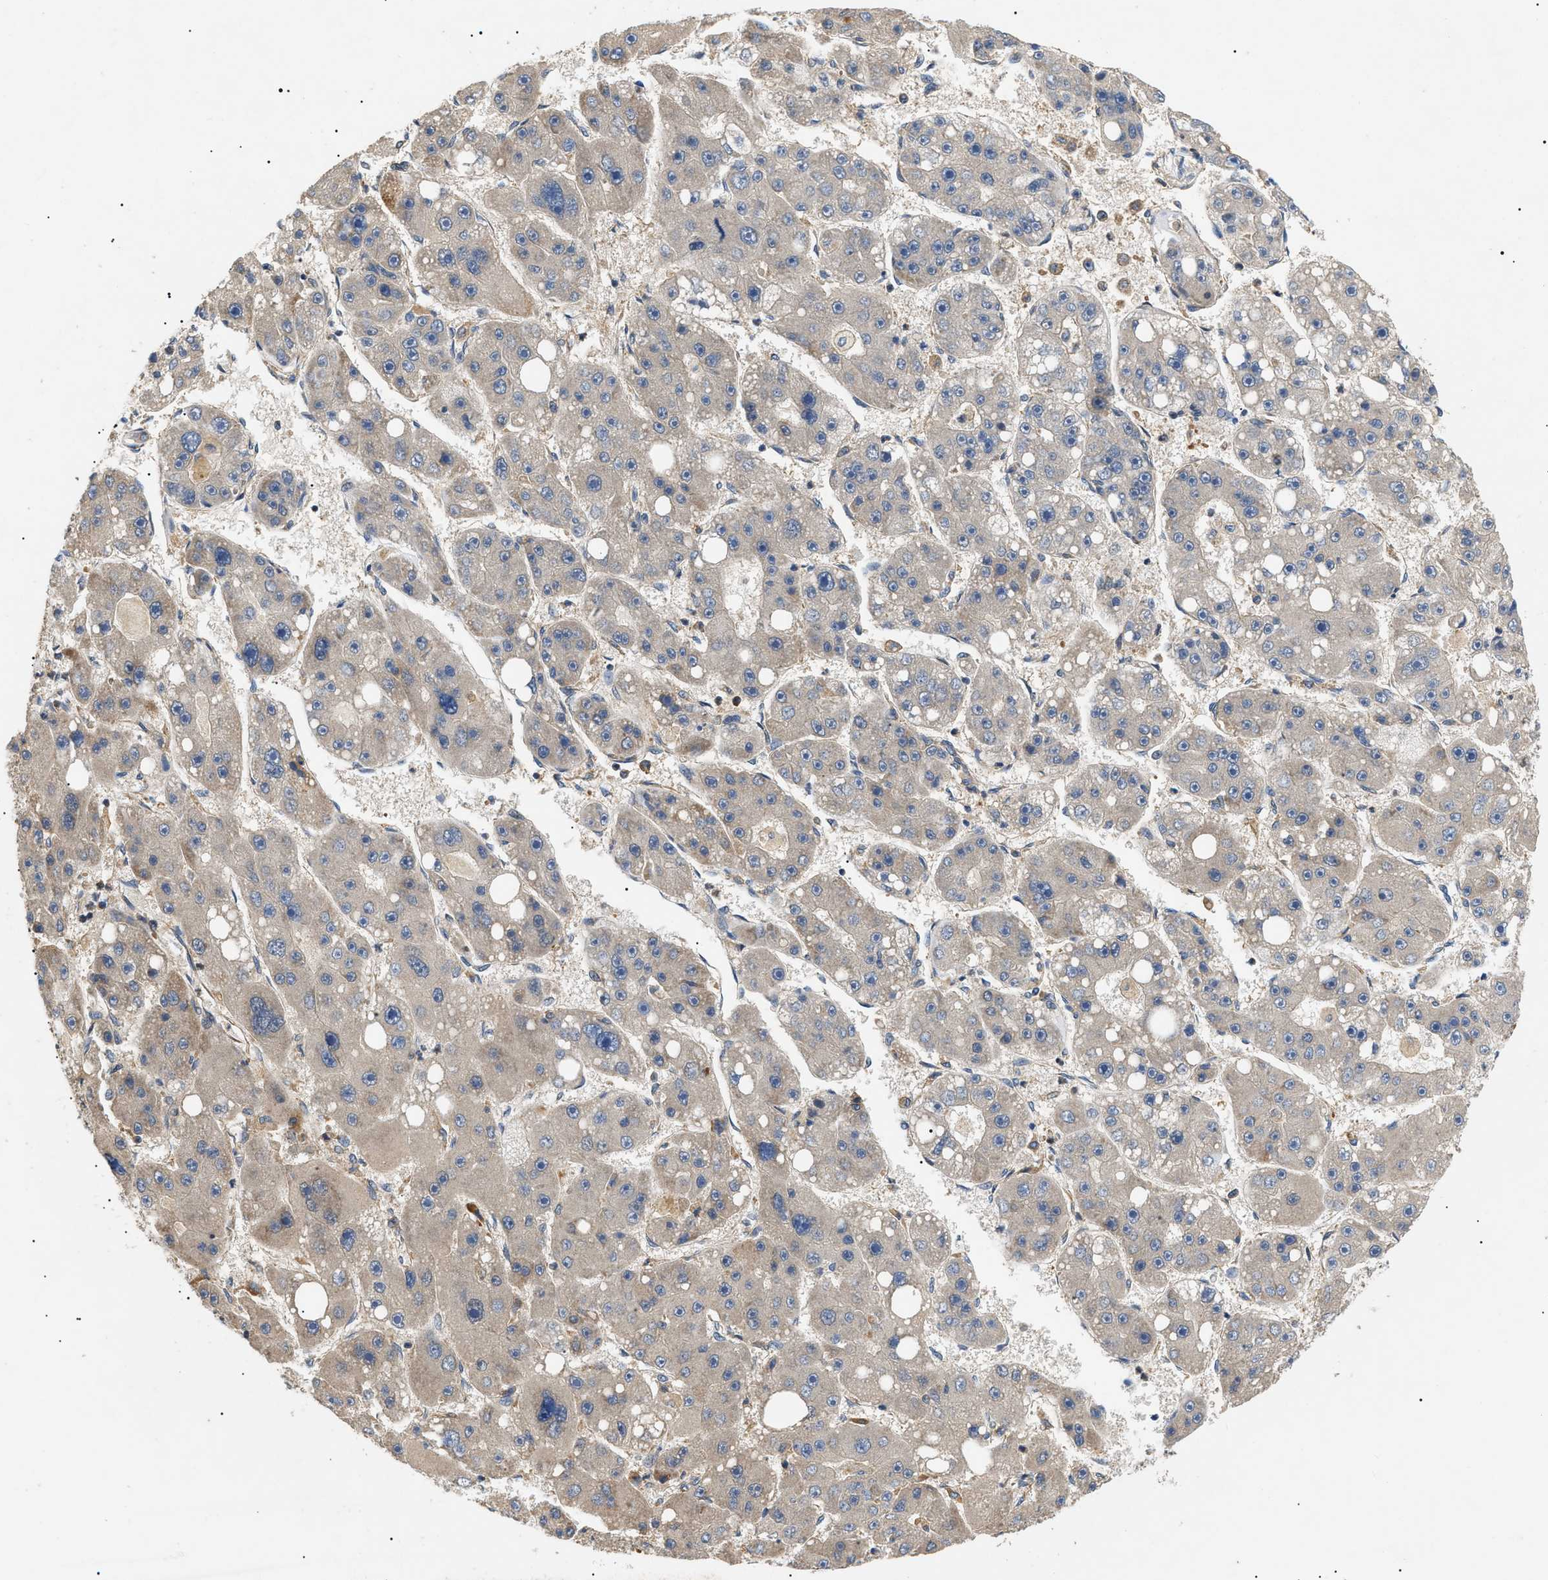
{"staining": {"intensity": "weak", "quantity": "<25%", "location": "cytoplasmic/membranous"}, "tissue": "liver cancer", "cell_type": "Tumor cells", "image_type": "cancer", "snomed": [{"axis": "morphology", "description": "Carcinoma, Hepatocellular, NOS"}, {"axis": "topography", "description": "Liver"}], "caption": "Immunohistochemistry (IHC) of human liver cancer exhibits no positivity in tumor cells.", "gene": "PPM1B", "patient": {"sex": "female", "age": 61}}